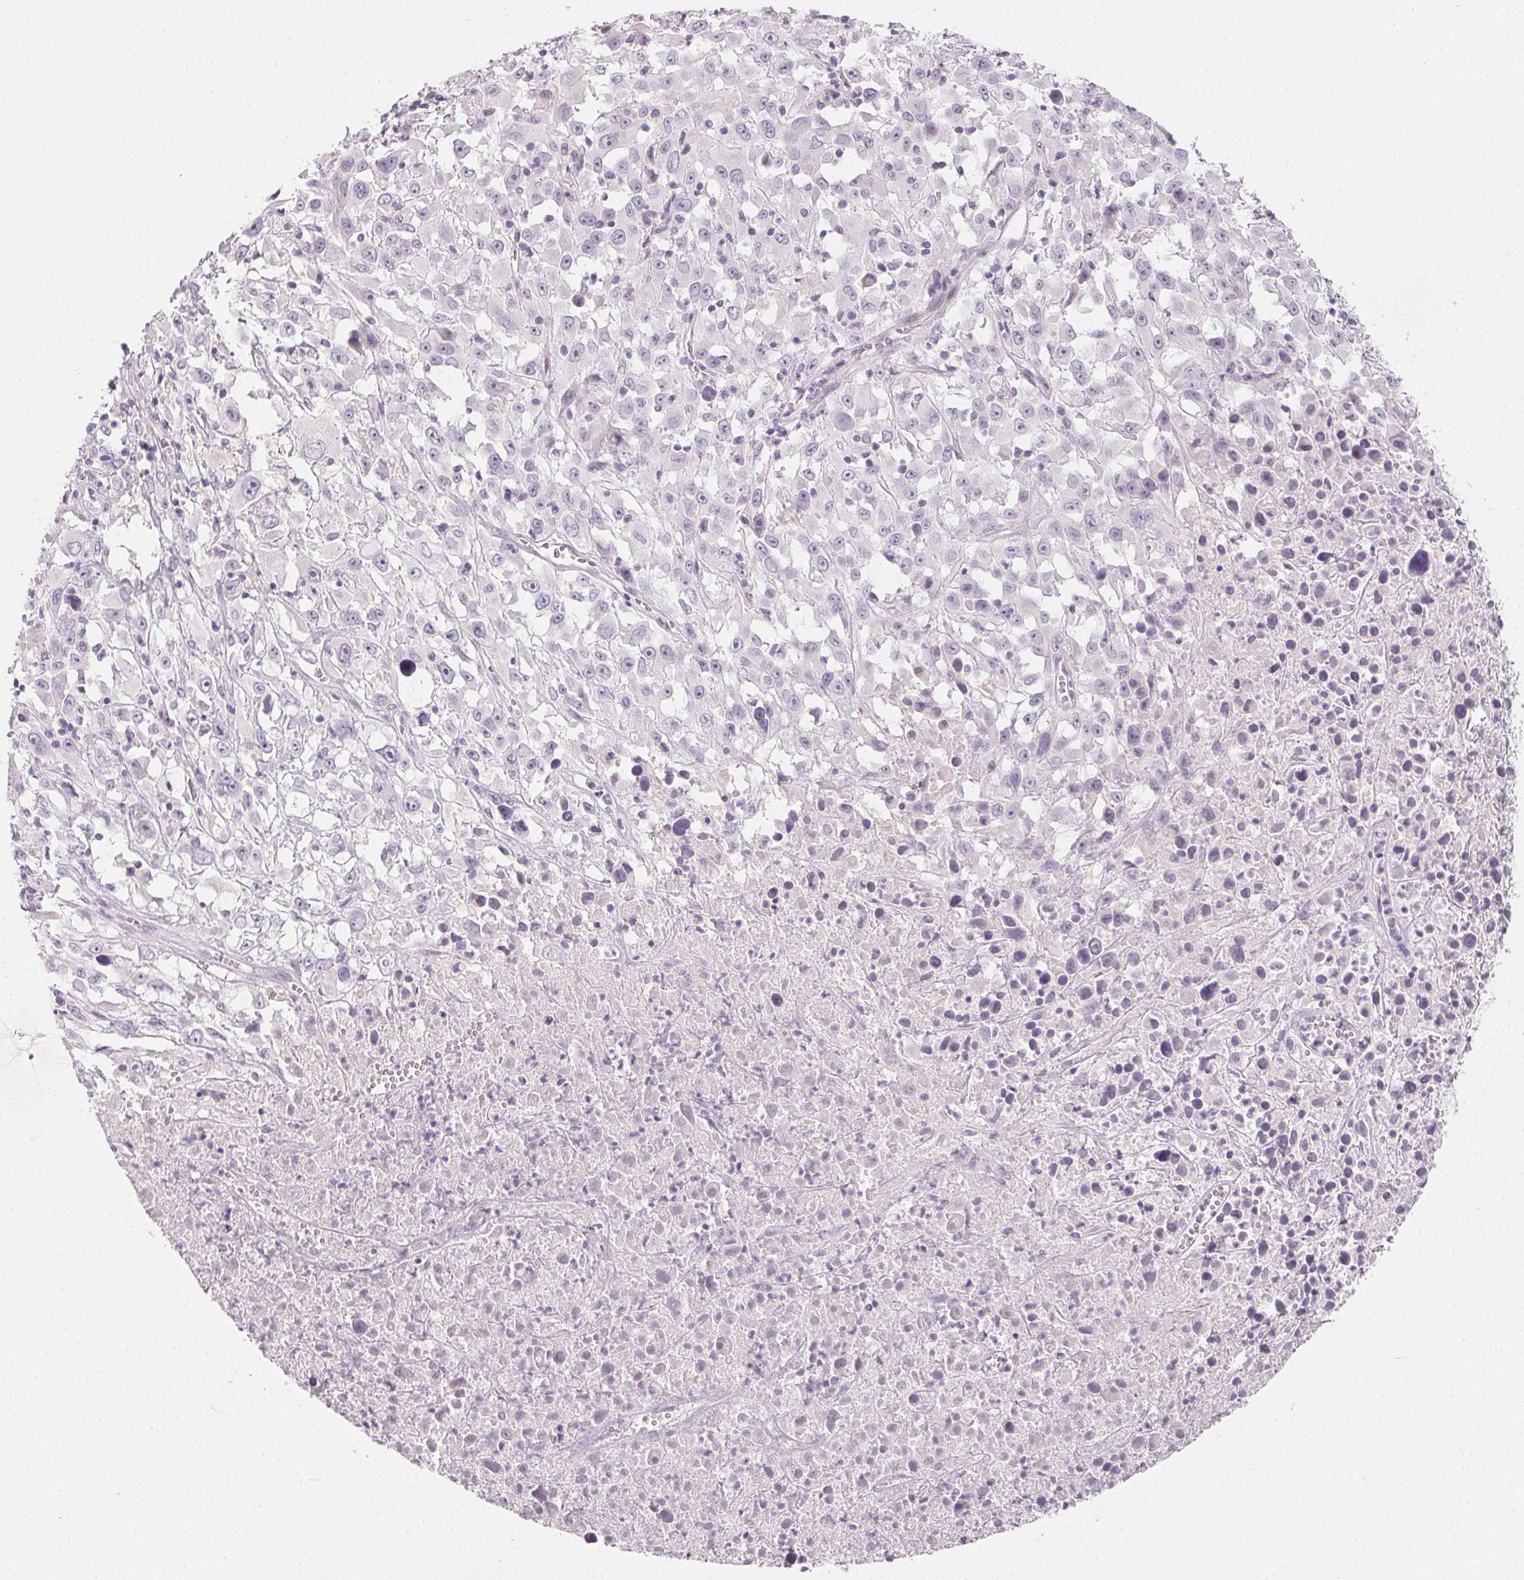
{"staining": {"intensity": "negative", "quantity": "none", "location": "none"}, "tissue": "melanoma", "cell_type": "Tumor cells", "image_type": "cancer", "snomed": [{"axis": "morphology", "description": "Malignant melanoma, Metastatic site"}, {"axis": "topography", "description": "Soft tissue"}], "caption": "This is an immunohistochemistry micrograph of malignant melanoma (metastatic site). There is no expression in tumor cells.", "gene": "MIOX", "patient": {"sex": "male", "age": 50}}